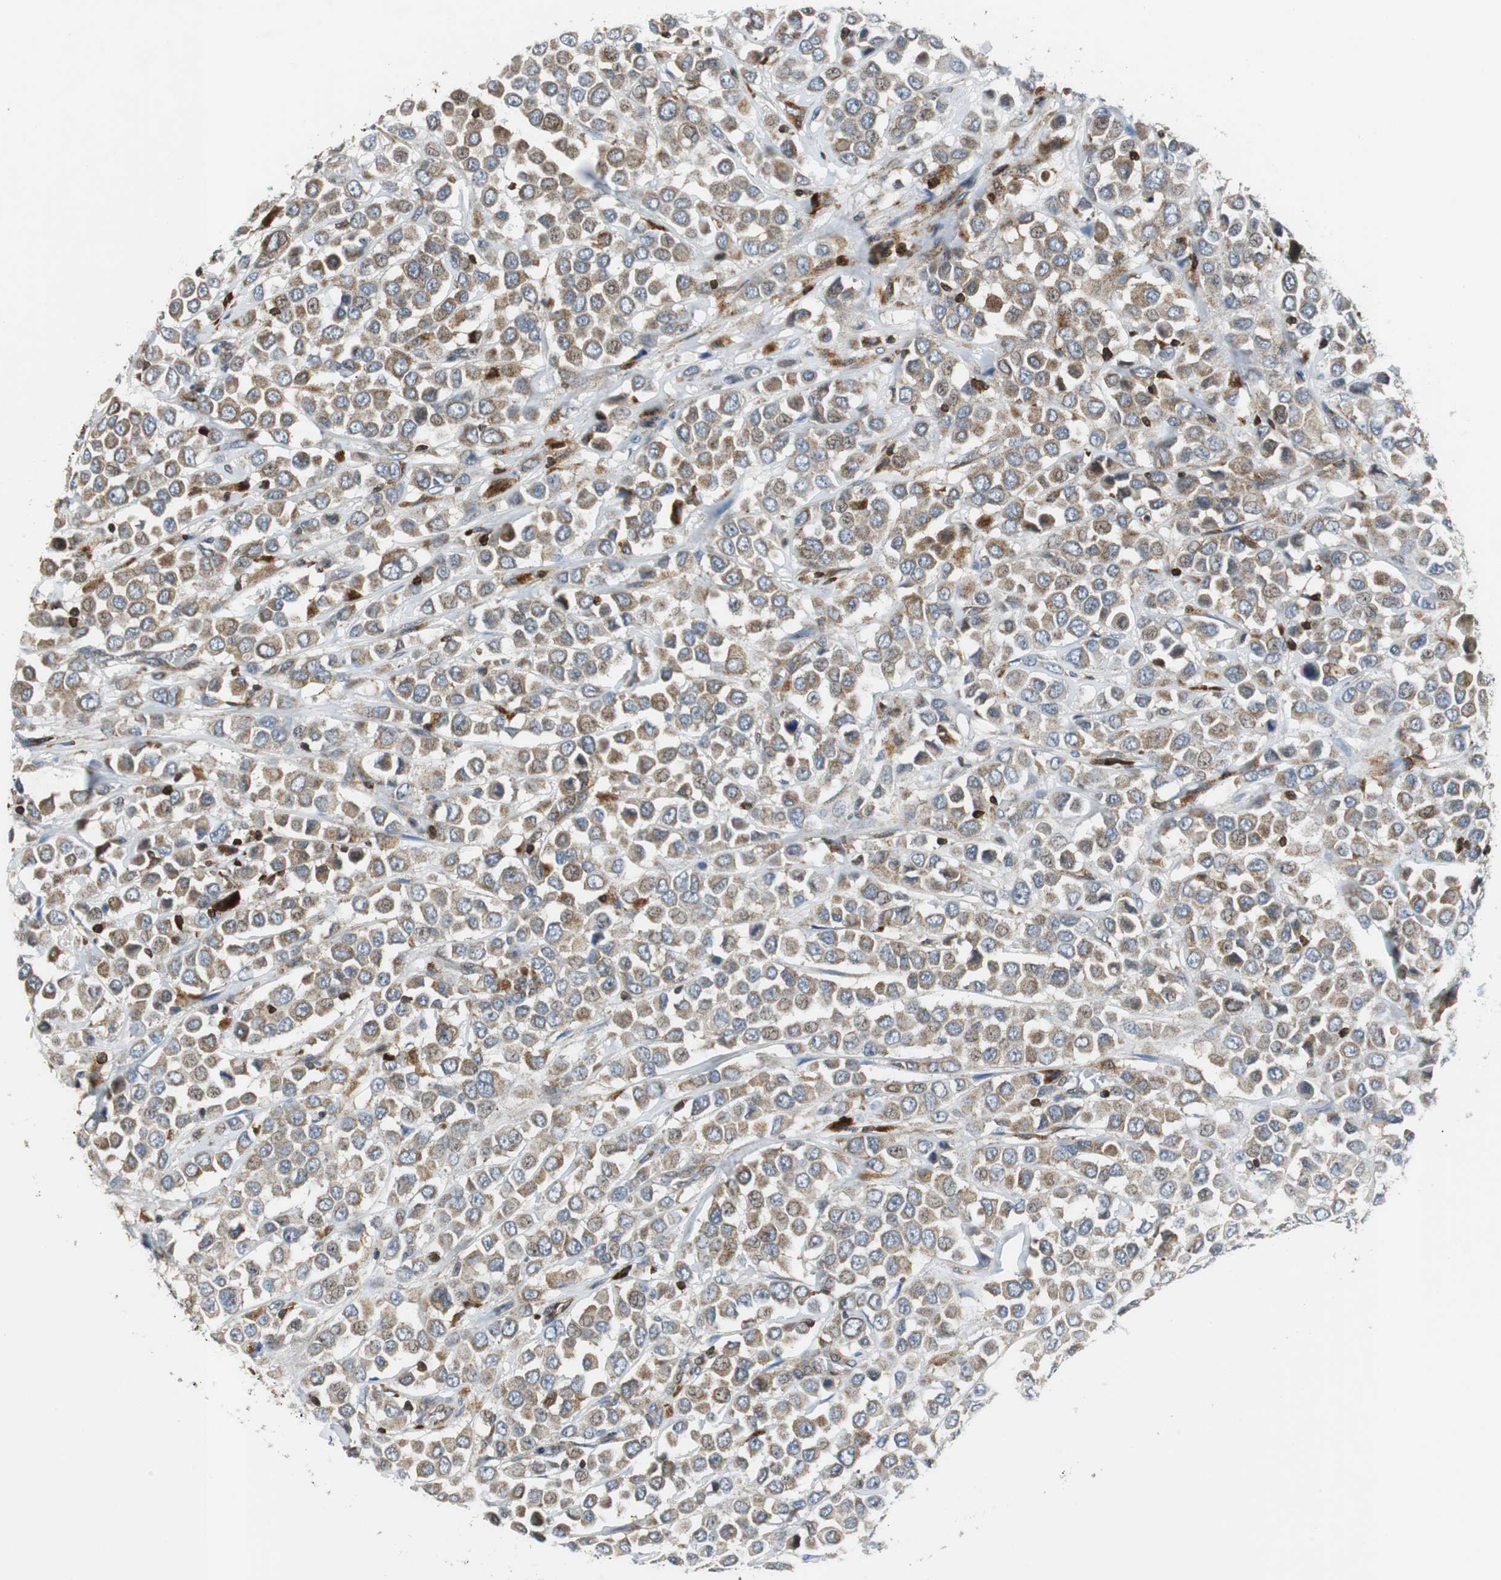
{"staining": {"intensity": "weak", "quantity": ">75%", "location": "cytoplasmic/membranous"}, "tissue": "breast cancer", "cell_type": "Tumor cells", "image_type": "cancer", "snomed": [{"axis": "morphology", "description": "Duct carcinoma"}, {"axis": "topography", "description": "Breast"}], "caption": "Immunohistochemistry (IHC) image of neoplastic tissue: breast cancer (intraductal carcinoma) stained using immunohistochemistry demonstrates low levels of weak protein expression localized specifically in the cytoplasmic/membranous of tumor cells, appearing as a cytoplasmic/membranous brown color.", "gene": "TUBA4A", "patient": {"sex": "female", "age": 61}}